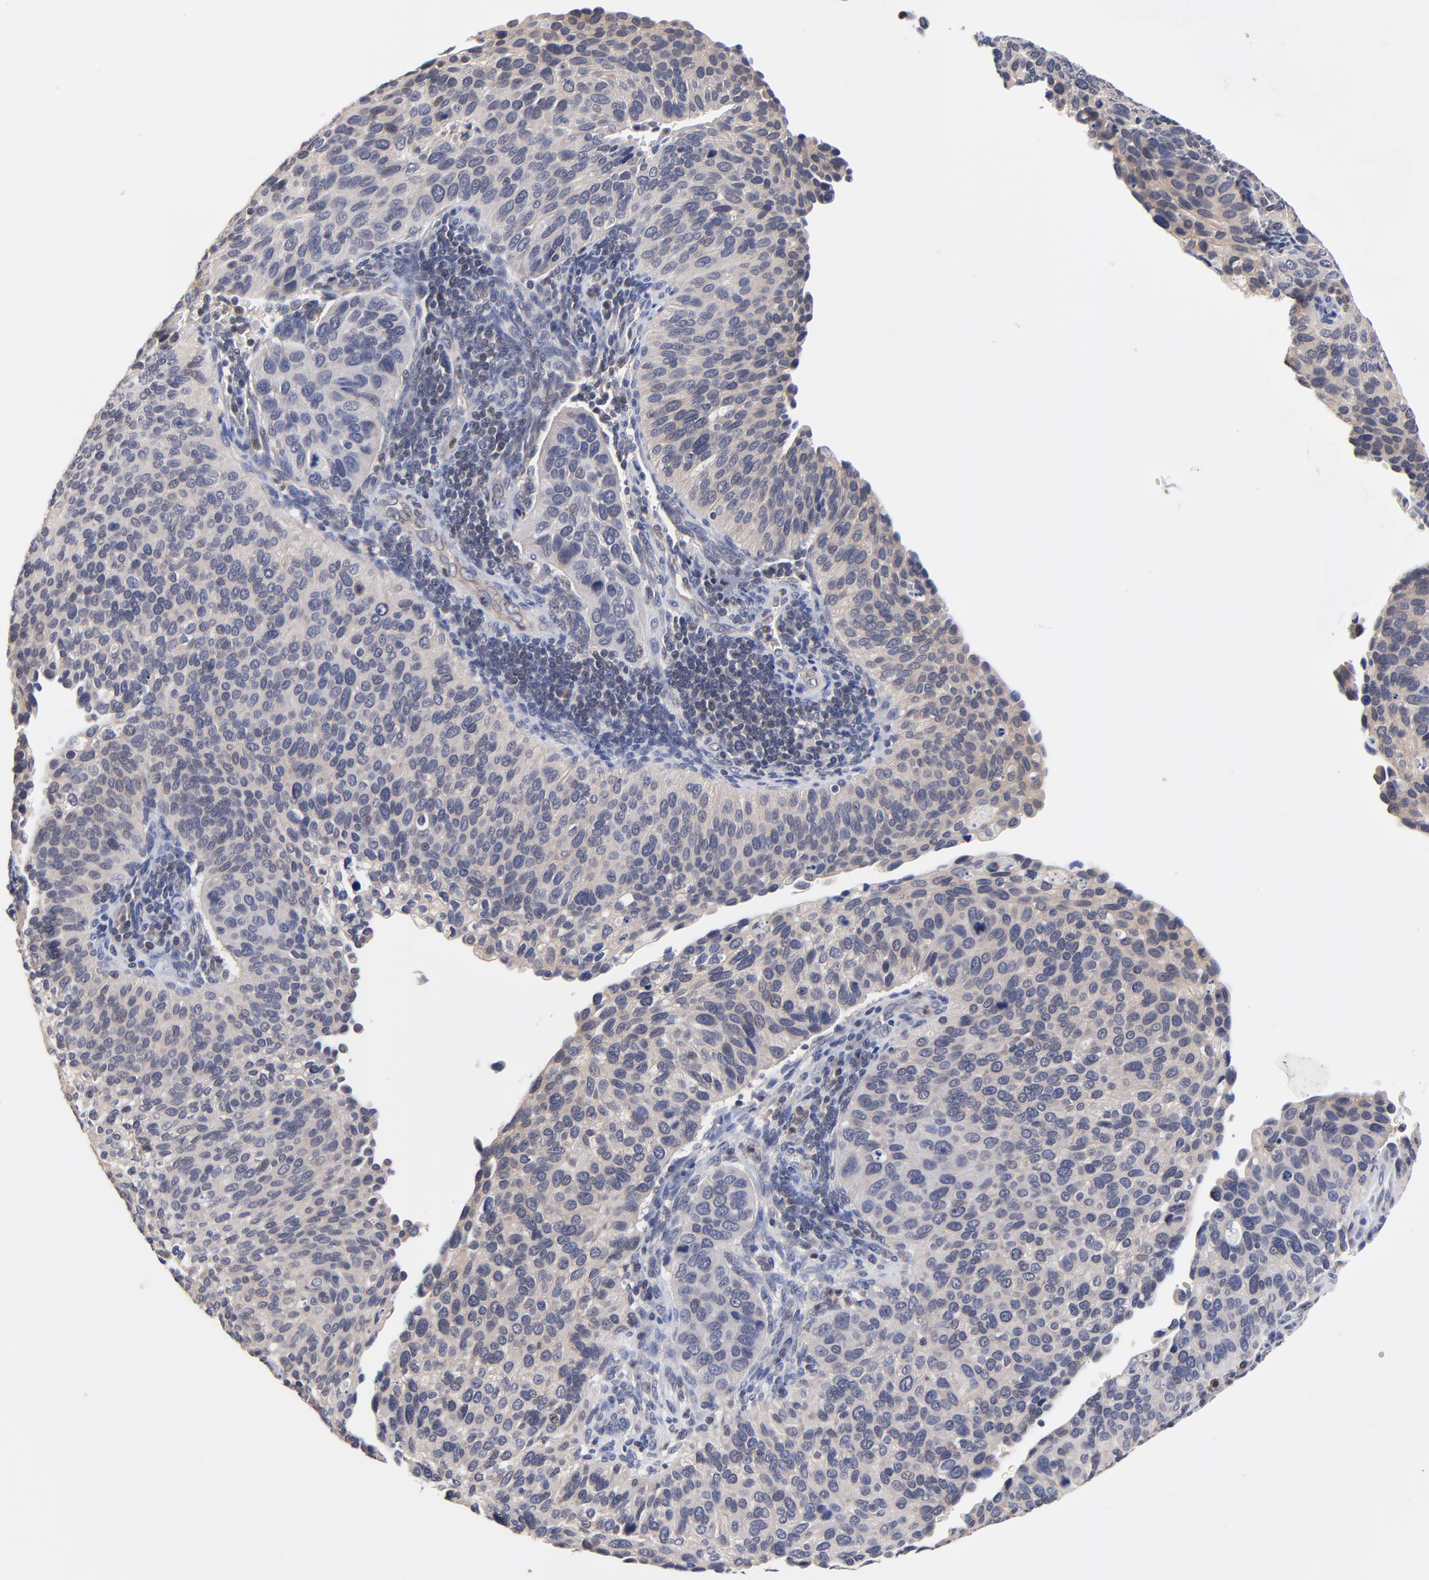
{"staining": {"intensity": "weak", "quantity": ">75%", "location": "cytoplasmic/membranous"}, "tissue": "cervical cancer", "cell_type": "Tumor cells", "image_type": "cancer", "snomed": [{"axis": "morphology", "description": "Adenocarcinoma, NOS"}, {"axis": "topography", "description": "Cervix"}], "caption": "The image demonstrates staining of cervical adenocarcinoma, revealing weak cytoplasmic/membranous protein expression (brown color) within tumor cells.", "gene": "PCMT1", "patient": {"sex": "female", "age": 29}}